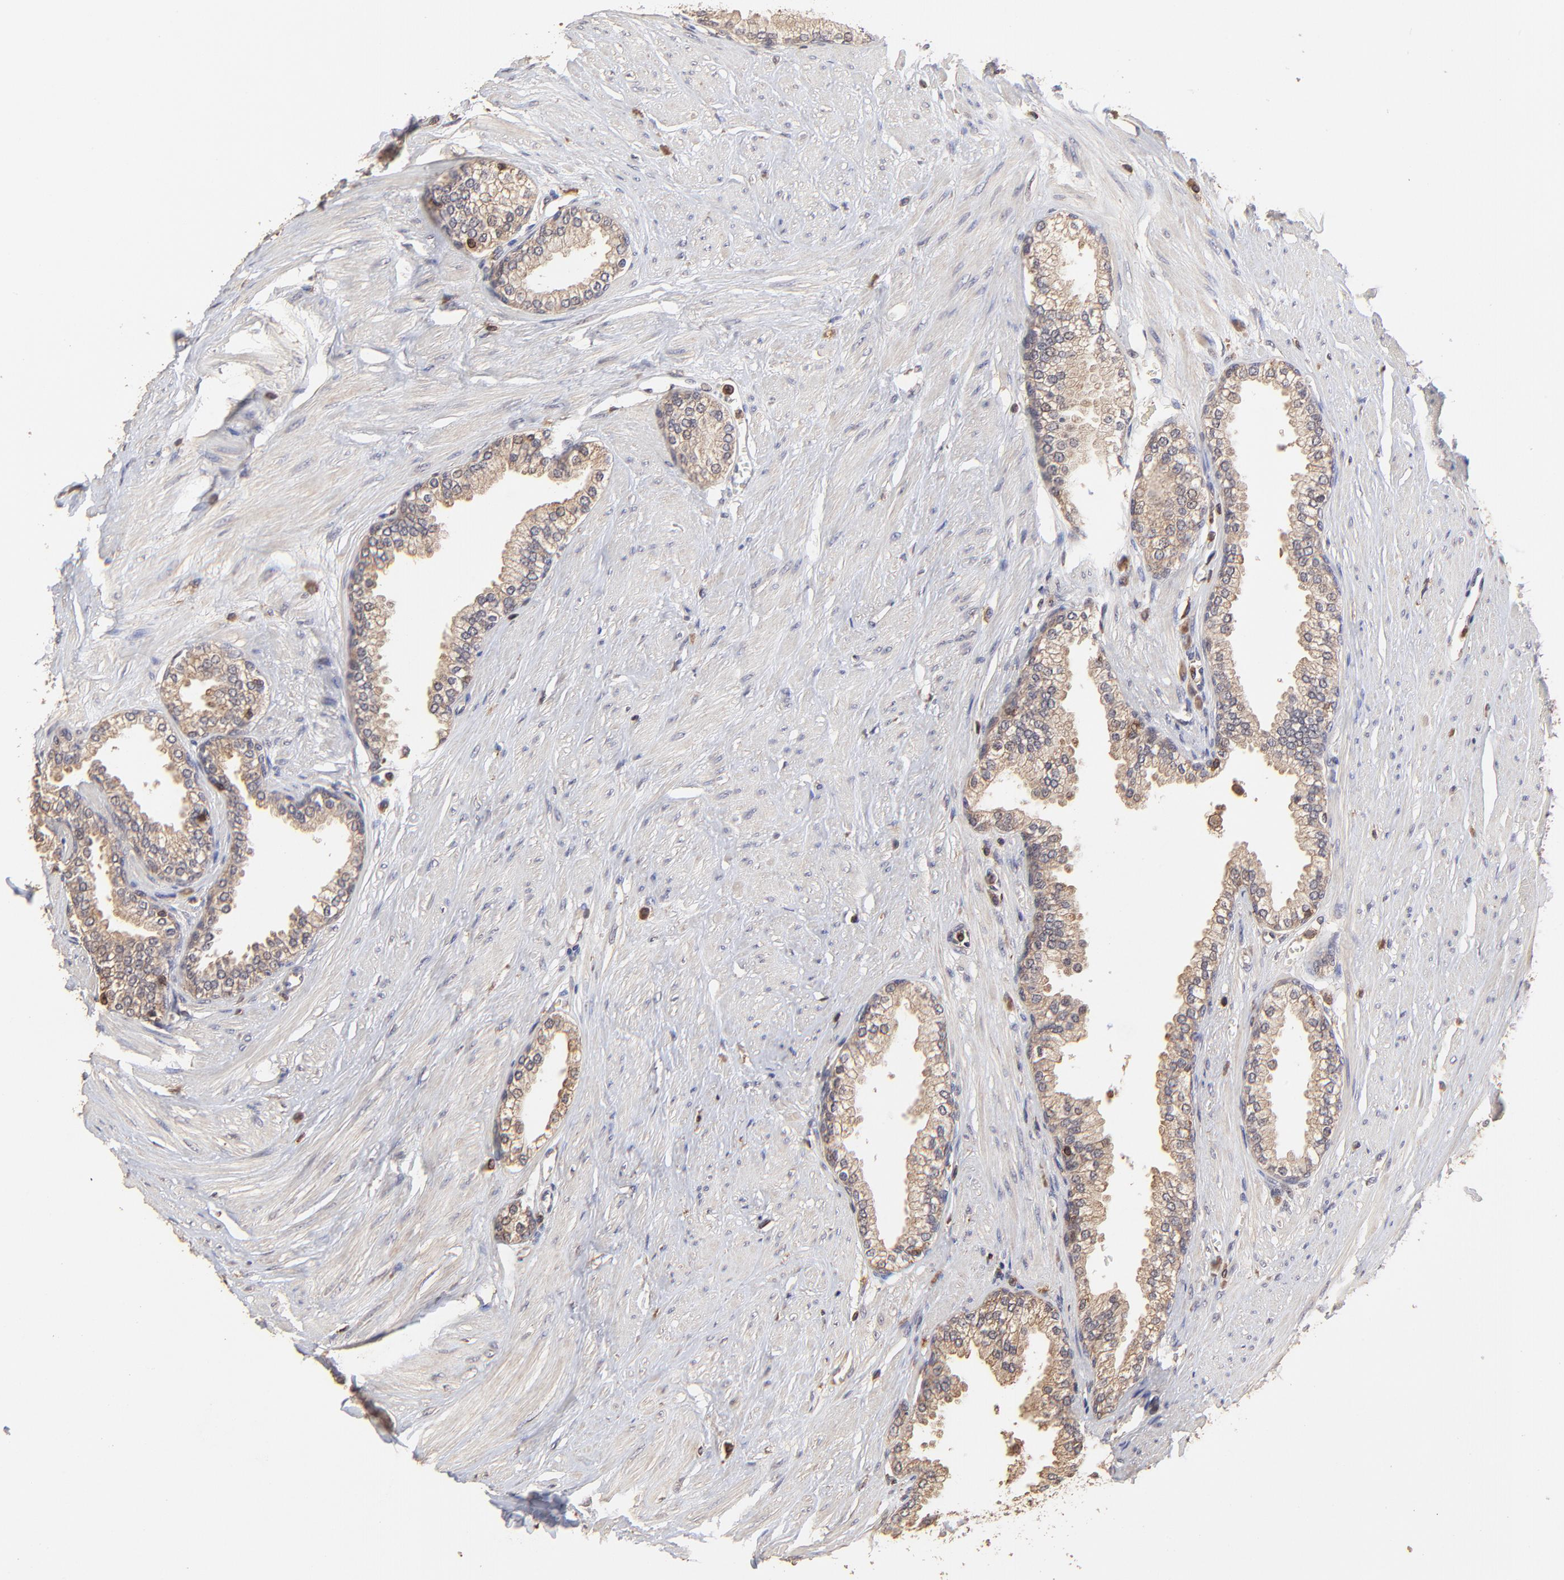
{"staining": {"intensity": "weak", "quantity": ">75%", "location": "cytoplasmic/membranous"}, "tissue": "prostate", "cell_type": "Glandular cells", "image_type": "normal", "snomed": [{"axis": "morphology", "description": "Normal tissue, NOS"}, {"axis": "topography", "description": "Prostate"}], "caption": "Glandular cells exhibit weak cytoplasmic/membranous staining in approximately >75% of cells in normal prostate. (IHC, brightfield microscopy, high magnification).", "gene": "STON2", "patient": {"sex": "male", "age": 64}}